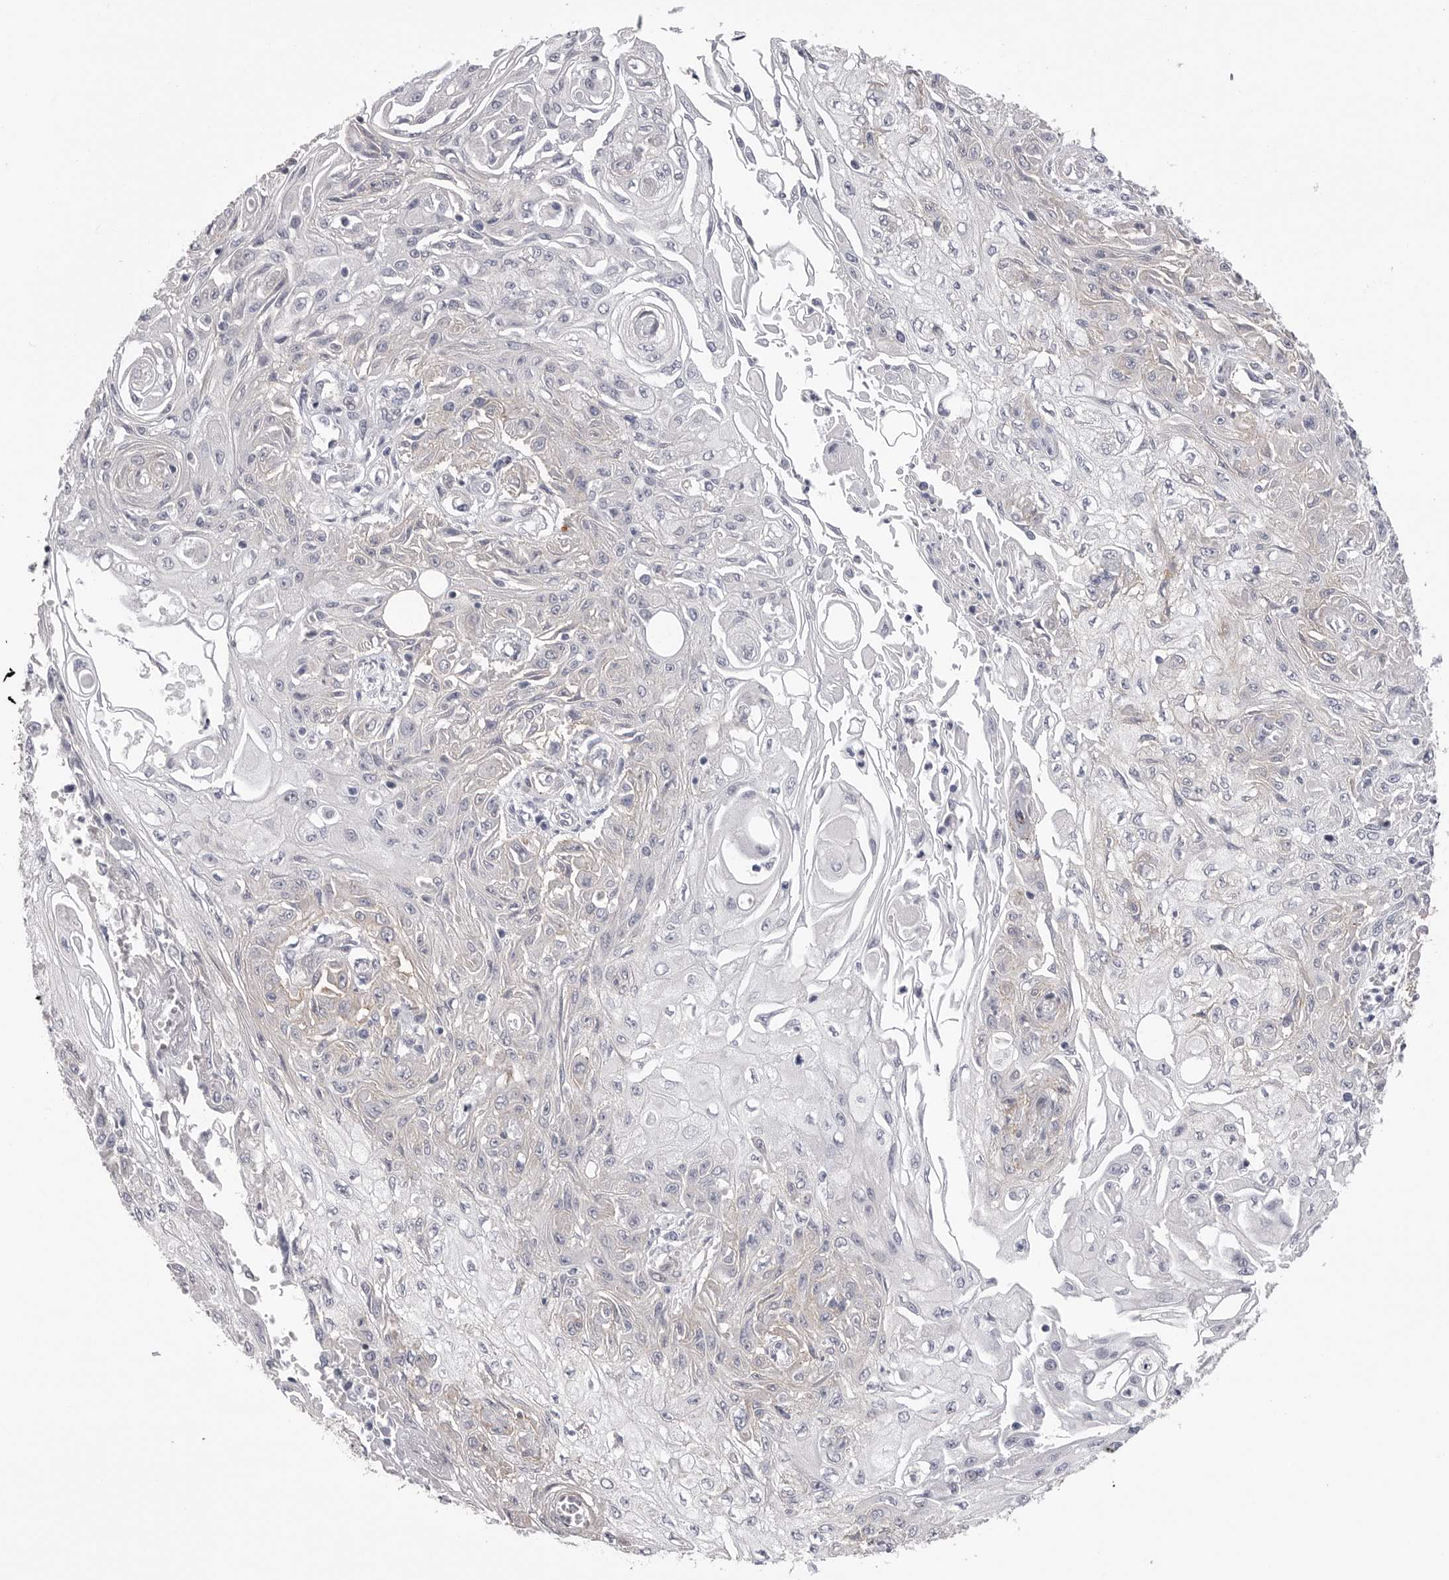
{"staining": {"intensity": "negative", "quantity": "none", "location": "none"}, "tissue": "skin cancer", "cell_type": "Tumor cells", "image_type": "cancer", "snomed": [{"axis": "morphology", "description": "Squamous cell carcinoma, NOS"}, {"axis": "morphology", "description": "Squamous cell carcinoma, metastatic, NOS"}, {"axis": "topography", "description": "Skin"}, {"axis": "topography", "description": "Lymph node"}], "caption": "Immunohistochemistry (IHC) micrograph of neoplastic tissue: human skin metastatic squamous cell carcinoma stained with DAB demonstrates no significant protein expression in tumor cells.", "gene": "AKAP12", "patient": {"sex": "male", "age": 75}}